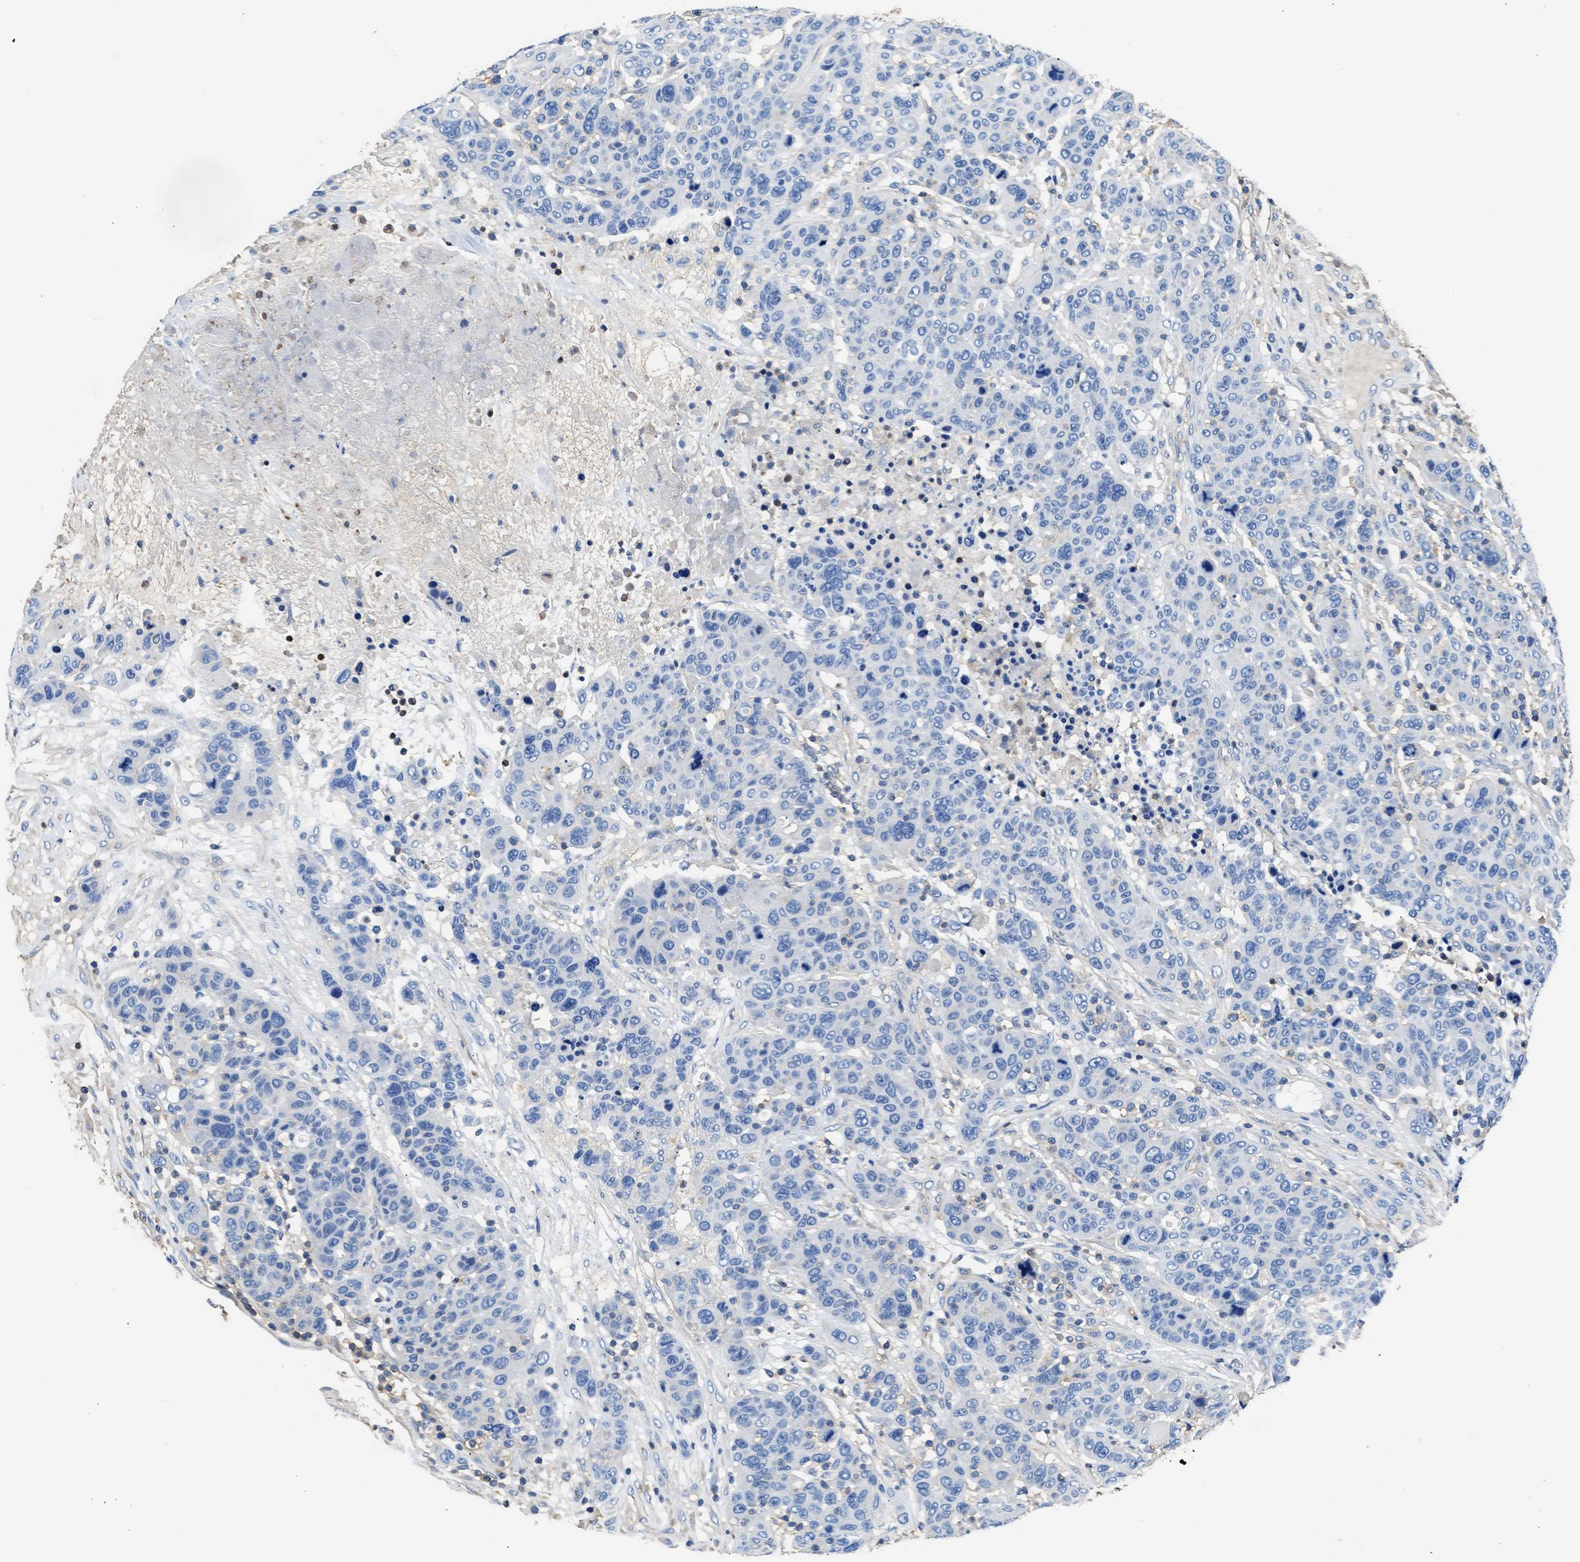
{"staining": {"intensity": "negative", "quantity": "none", "location": "none"}, "tissue": "breast cancer", "cell_type": "Tumor cells", "image_type": "cancer", "snomed": [{"axis": "morphology", "description": "Duct carcinoma"}, {"axis": "topography", "description": "Breast"}], "caption": "Micrograph shows no protein expression in tumor cells of breast cancer tissue.", "gene": "KCNQ4", "patient": {"sex": "female", "age": 37}}